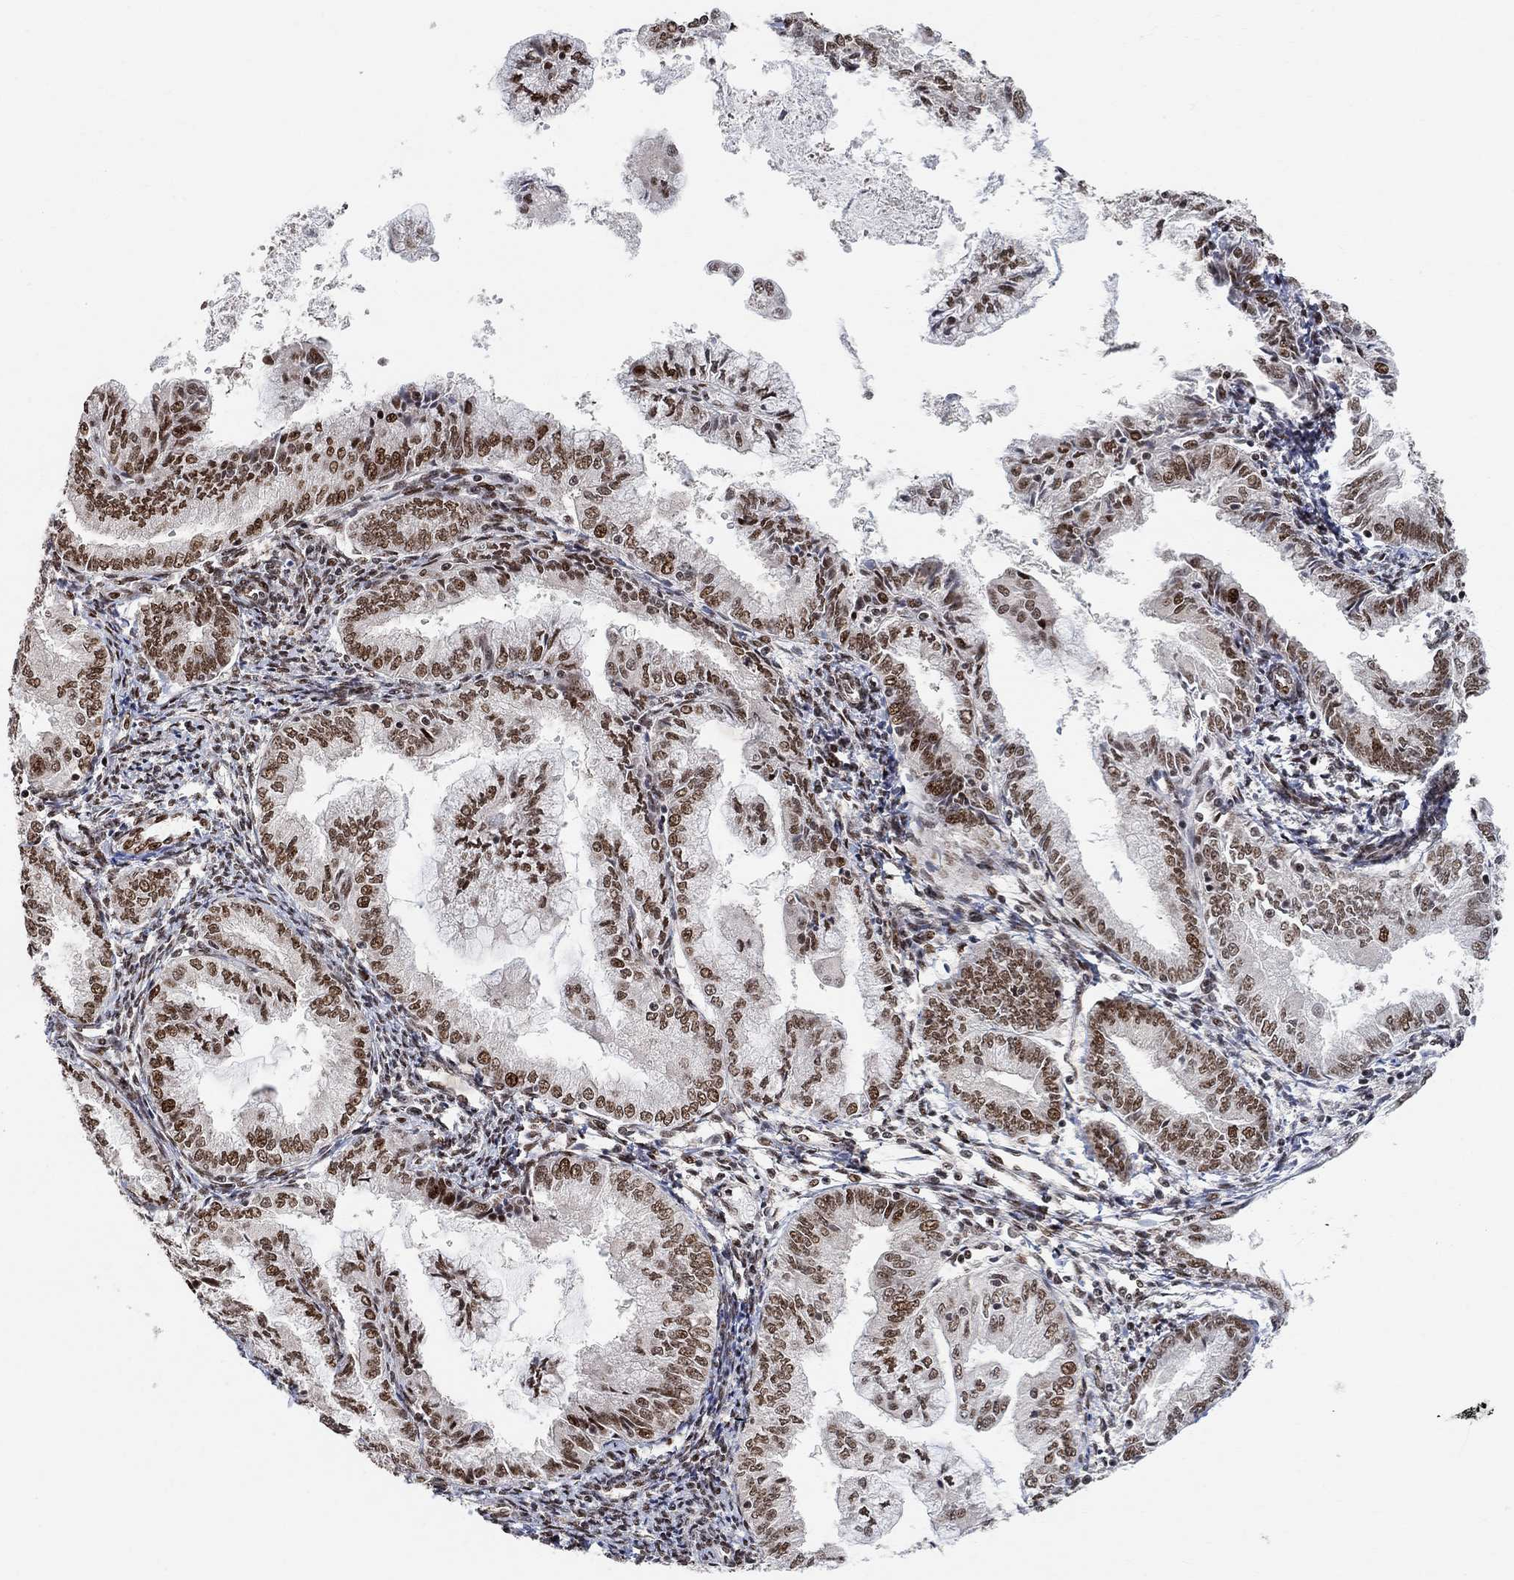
{"staining": {"intensity": "strong", "quantity": "25%-75%", "location": "nuclear"}, "tissue": "endometrial cancer", "cell_type": "Tumor cells", "image_type": "cancer", "snomed": [{"axis": "morphology", "description": "Adenocarcinoma, NOS"}, {"axis": "topography", "description": "Endometrium"}], "caption": "An image of endometrial cancer stained for a protein reveals strong nuclear brown staining in tumor cells. (brown staining indicates protein expression, while blue staining denotes nuclei).", "gene": "E4F1", "patient": {"sex": "female", "age": 56}}